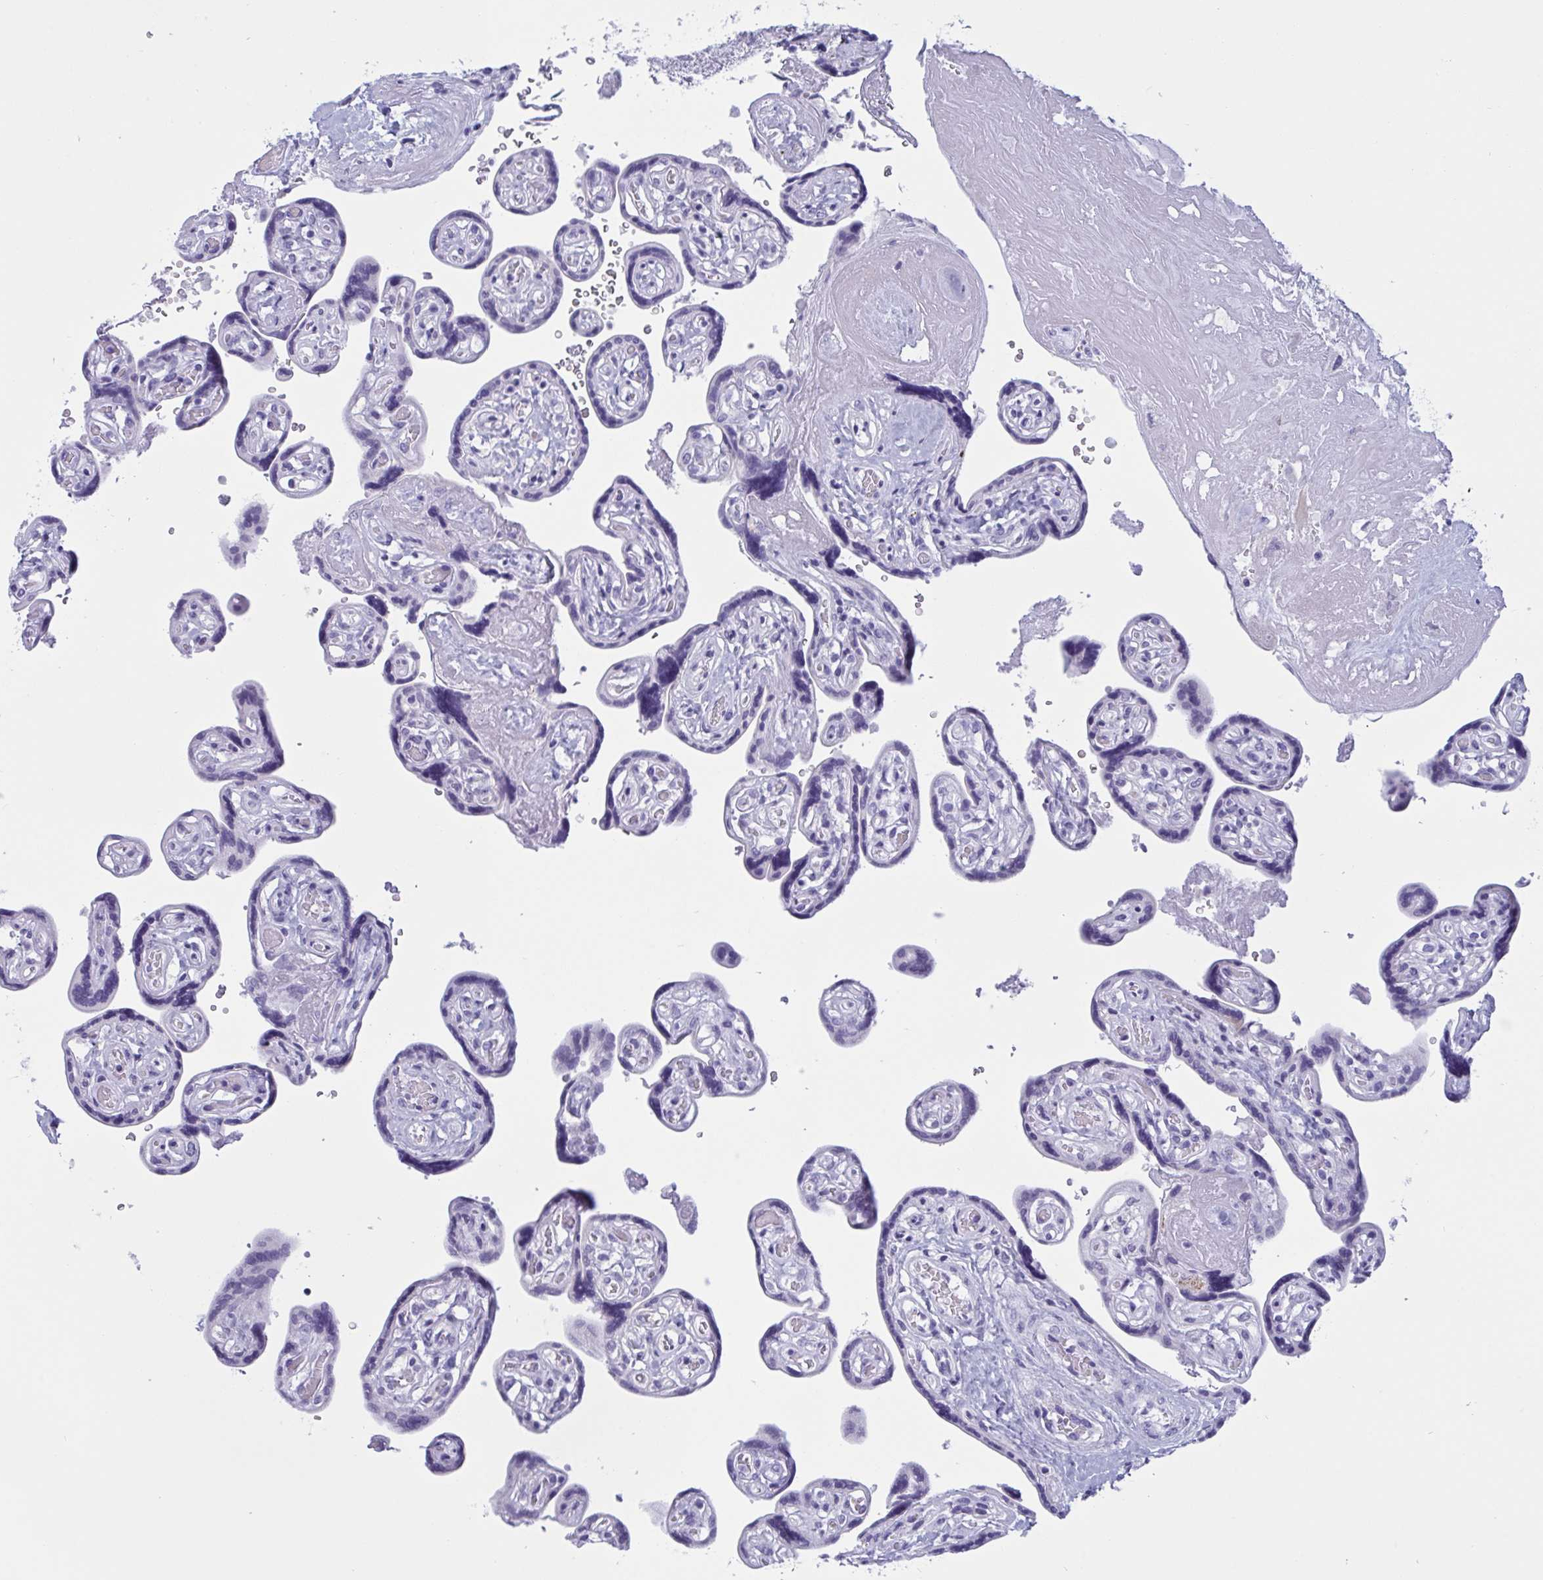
{"staining": {"intensity": "negative", "quantity": "none", "location": "none"}, "tissue": "placenta", "cell_type": "Trophoblastic cells", "image_type": "normal", "snomed": [{"axis": "morphology", "description": "Normal tissue, NOS"}, {"axis": "topography", "description": "Placenta"}], "caption": "The immunohistochemistry (IHC) image has no significant expression in trophoblastic cells of placenta. (DAB (3,3'-diaminobenzidine) immunohistochemistry (IHC), high magnification).", "gene": "OXLD1", "patient": {"sex": "female", "age": 32}}